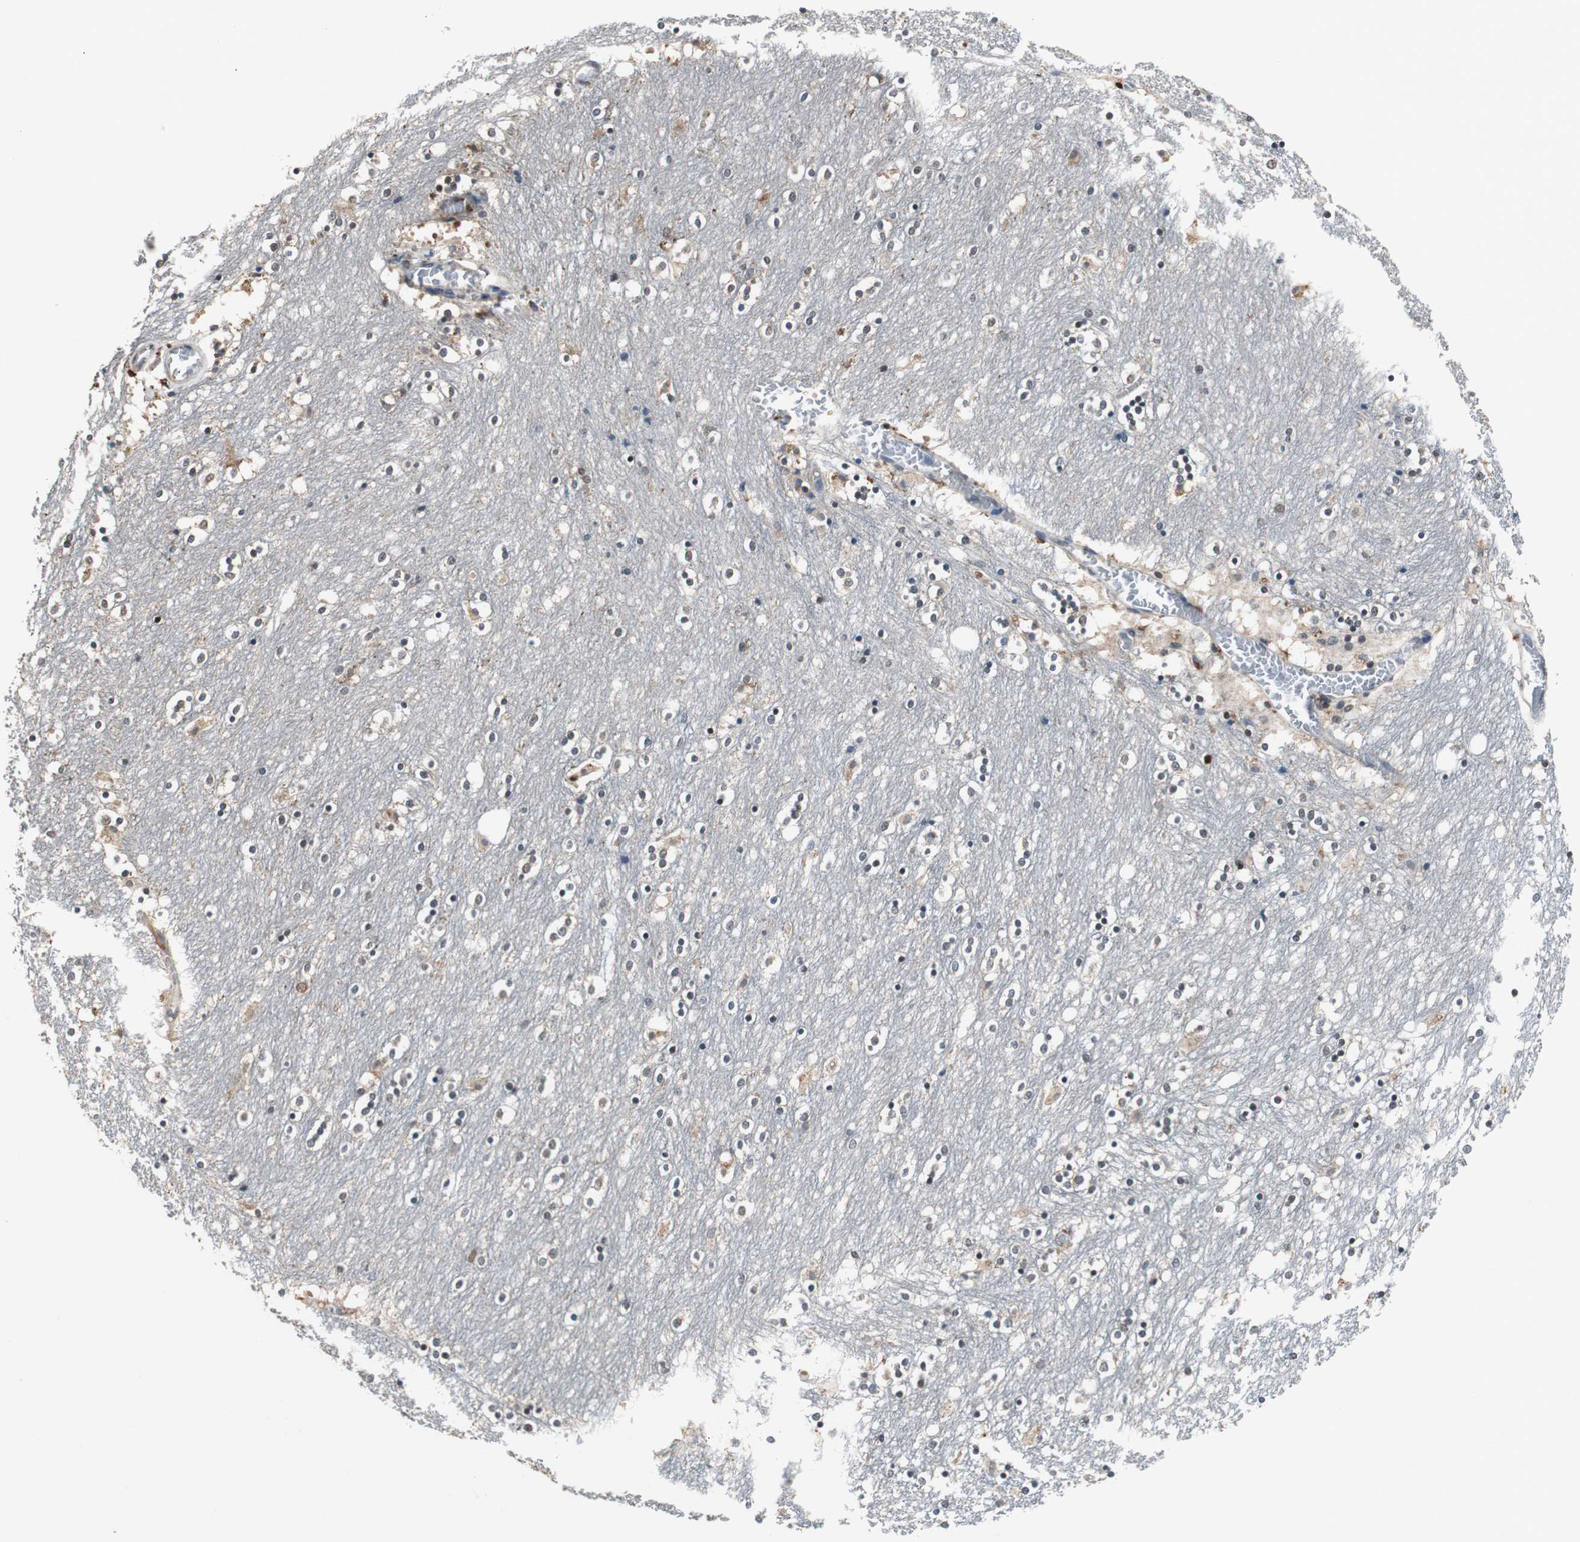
{"staining": {"intensity": "moderate", "quantity": "<25%", "location": "nuclear"}, "tissue": "caudate", "cell_type": "Glial cells", "image_type": "normal", "snomed": [{"axis": "morphology", "description": "Normal tissue, NOS"}, {"axis": "topography", "description": "Lateral ventricle wall"}], "caption": "Immunohistochemistry staining of unremarkable caudate, which demonstrates low levels of moderate nuclear positivity in approximately <25% of glial cells indicating moderate nuclear protein expression. The staining was performed using DAB (brown) for protein detection and nuclei were counterstained in hematoxylin (blue).", "gene": "FEN1", "patient": {"sex": "female", "age": 54}}